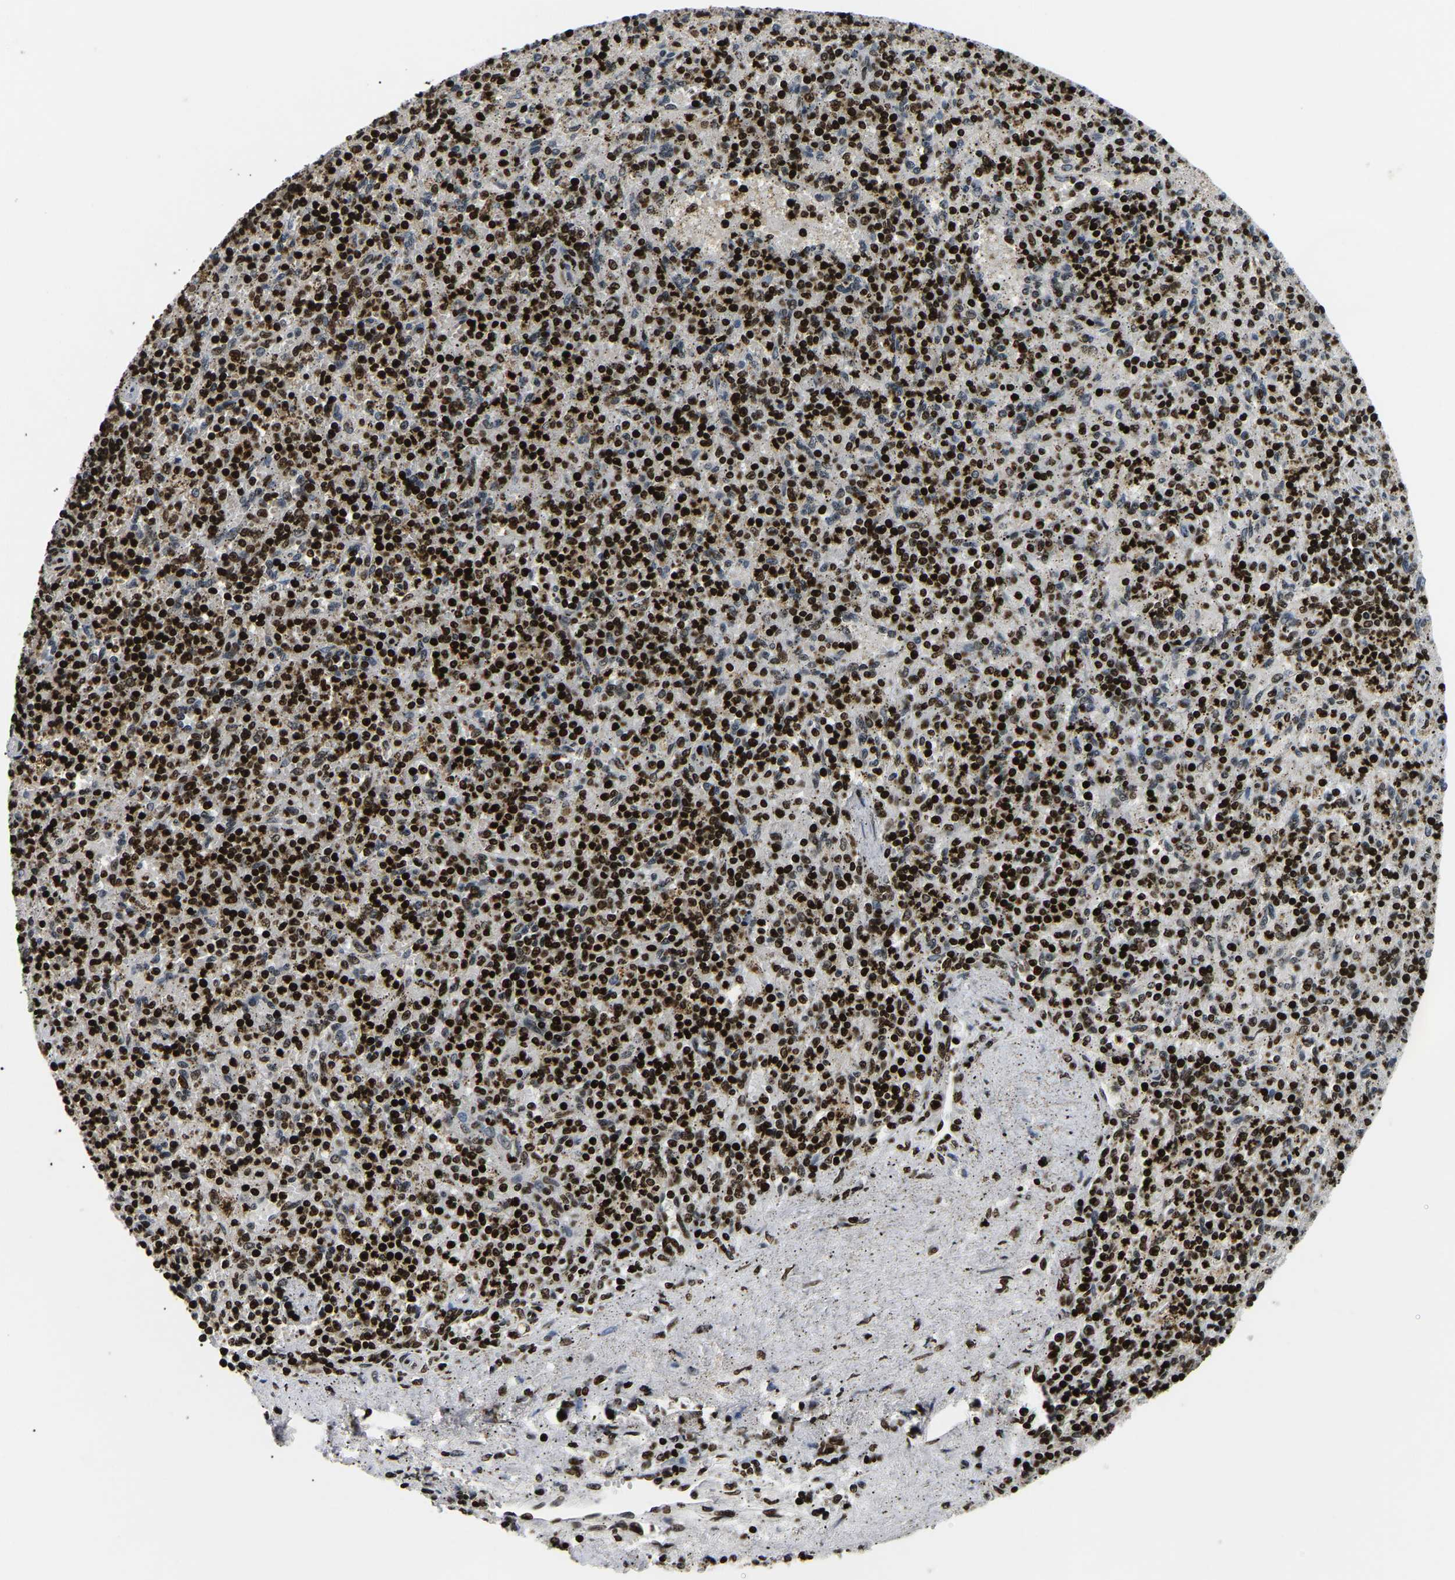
{"staining": {"intensity": "strong", "quantity": ">75%", "location": "nuclear"}, "tissue": "spleen", "cell_type": "Cells in red pulp", "image_type": "normal", "snomed": [{"axis": "morphology", "description": "Normal tissue, NOS"}, {"axis": "topography", "description": "Spleen"}], "caption": "High-magnification brightfield microscopy of benign spleen stained with DAB (3,3'-diaminobenzidine) (brown) and counterstained with hematoxylin (blue). cells in red pulp exhibit strong nuclear expression is appreciated in about>75% of cells. The staining was performed using DAB (3,3'-diaminobenzidine), with brown indicating positive protein expression. Nuclei are stained blue with hematoxylin.", "gene": "LRRC61", "patient": {"sex": "male", "age": 72}}